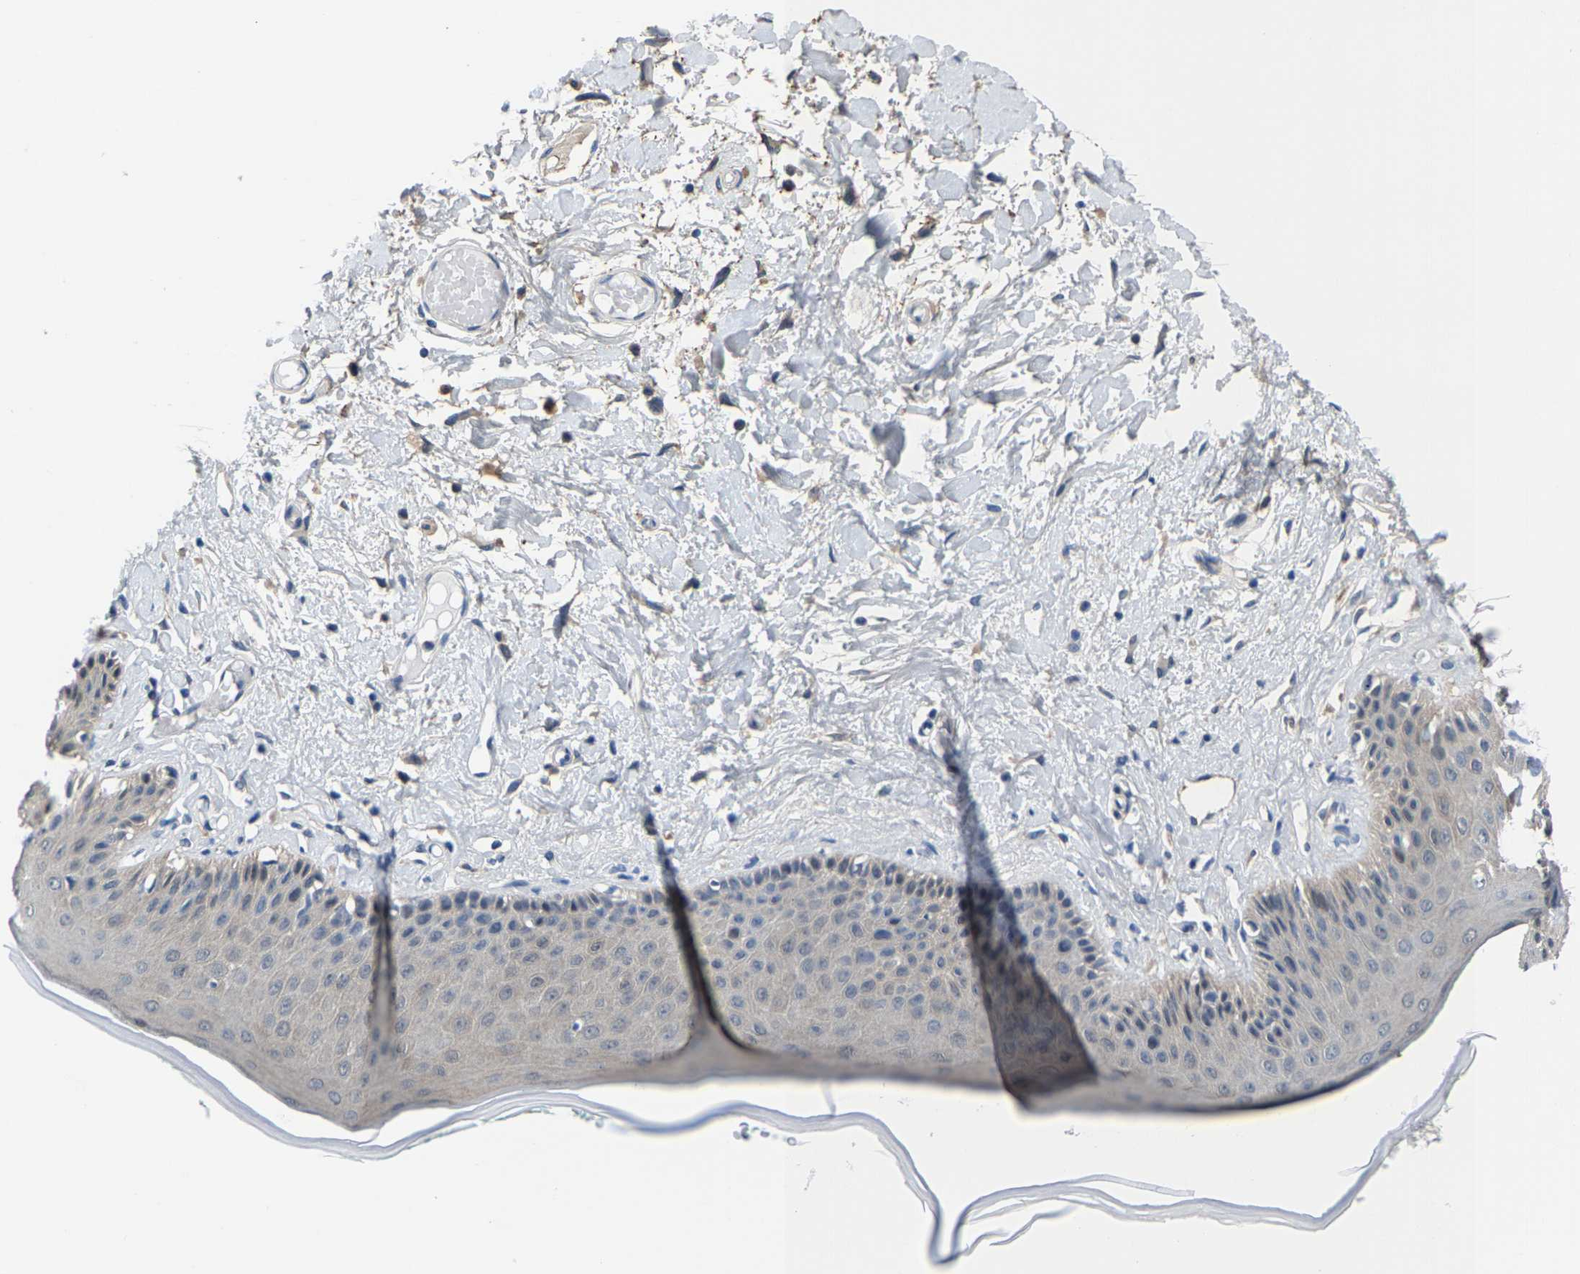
{"staining": {"intensity": "weak", "quantity": "<25%", "location": "cytoplasmic/membranous"}, "tissue": "skin", "cell_type": "Epidermal cells", "image_type": "normal", "snomed": [{"axis": "morphology", "description": "Normal tissue, NOS"}, {"axis": "topography", "description": "Vulva"}], "caption": "Immunohistochemical staining of unremarkable skin reveals no significant expression in epidermal cells. (Immunohistochemistry, brightfield microscopy, high magnification).", "gene": "SSH3", "patient": {"sex": "female", "age": 73}}